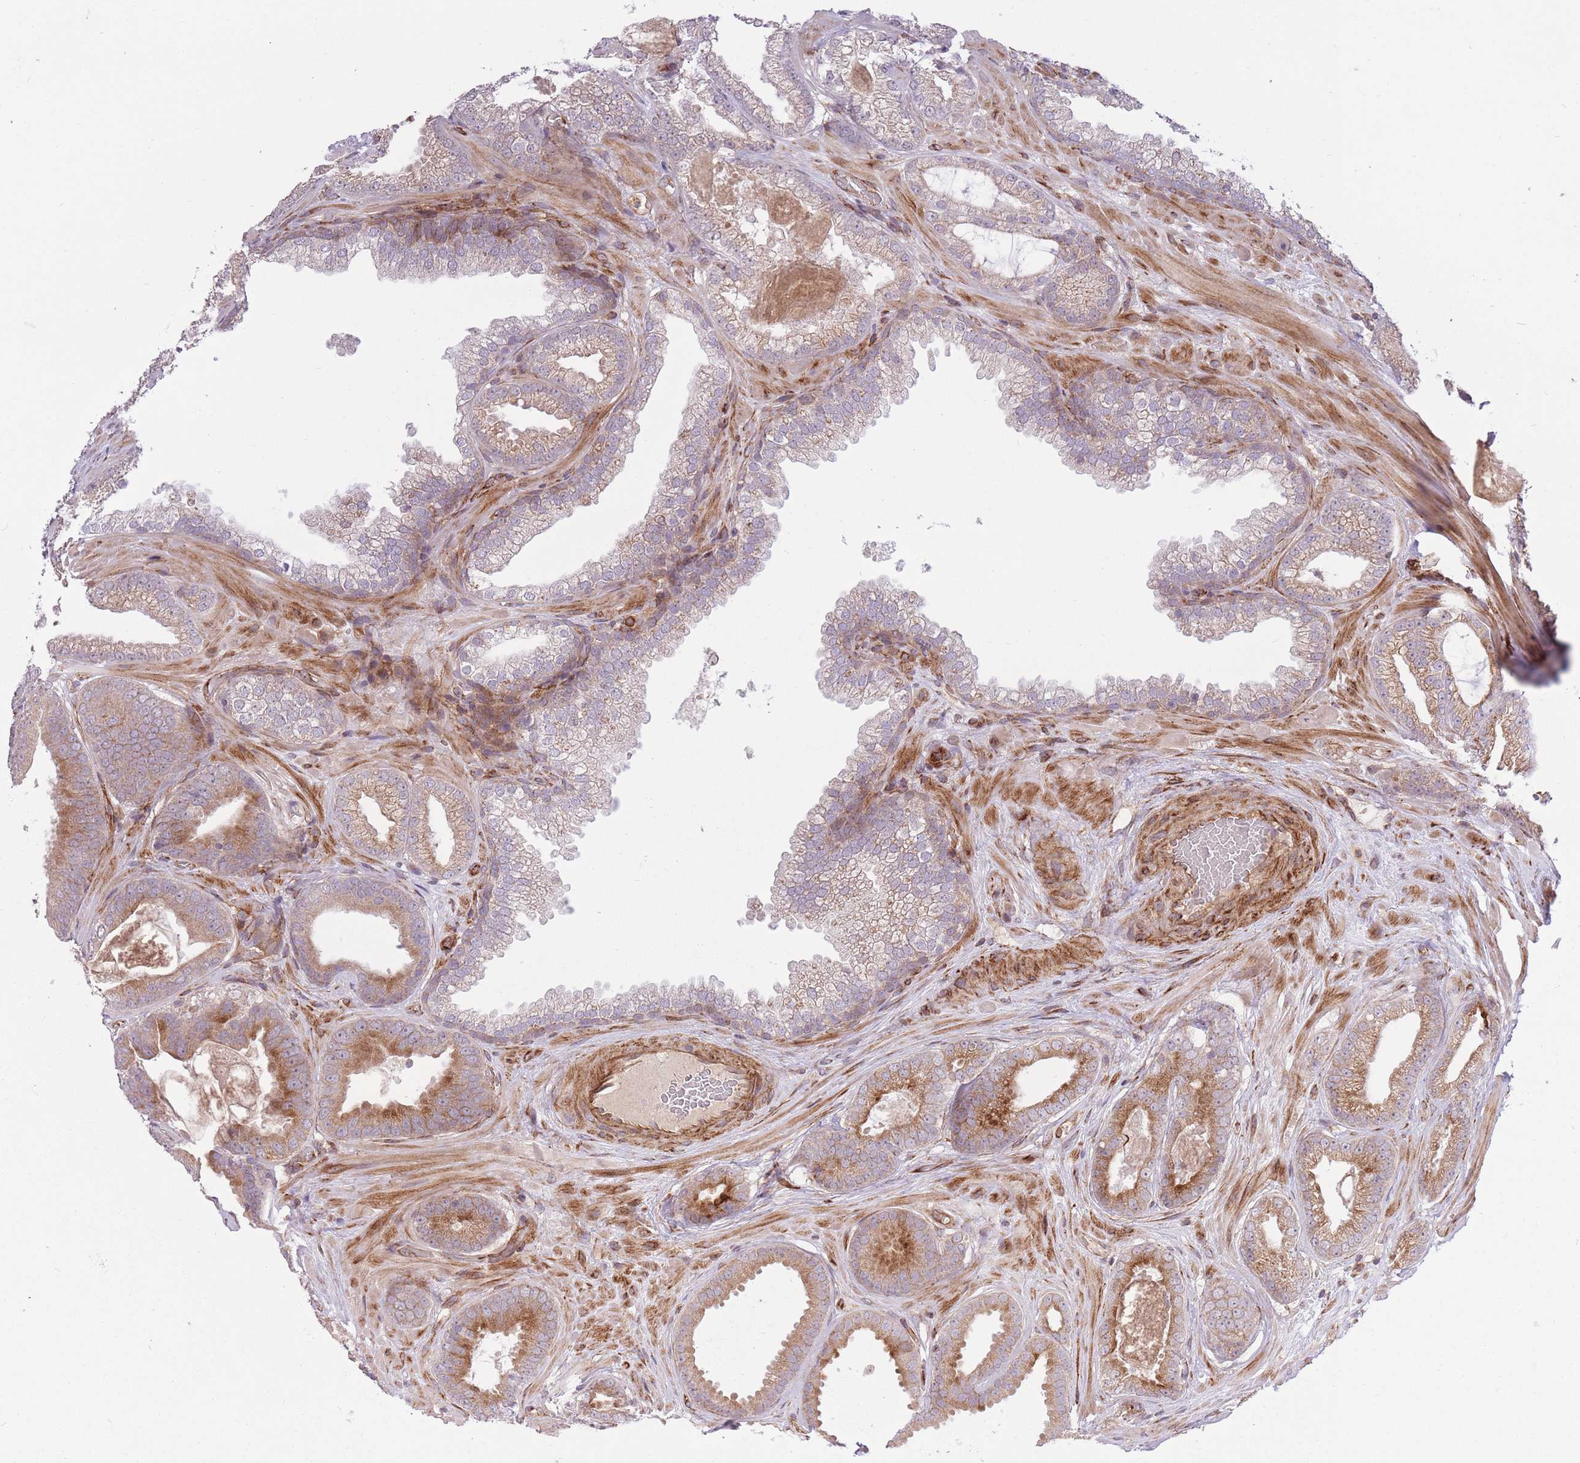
{"staining": {"intensity": "moderate", "quantity": "25%-75%", "location": "cytoplasmic/membranous"}, "tissue": "prostate cancer", "cell_type": "Tumor cells", "image_type": "cancer", "snomed": [{"axis": "morphology", "description": "Adenocarcinoma, Low grade"}, {"axis": "topography", "description": "Prostate"}], "caption": "Protein expression by immunohistochemistry (IHC) displays moderate cytoplasmic/membranous staining in about 25%-75% of tumor cells in prostate cancer.", "gene": "CISH", "patient": {"sex": "male", "age": 57}}